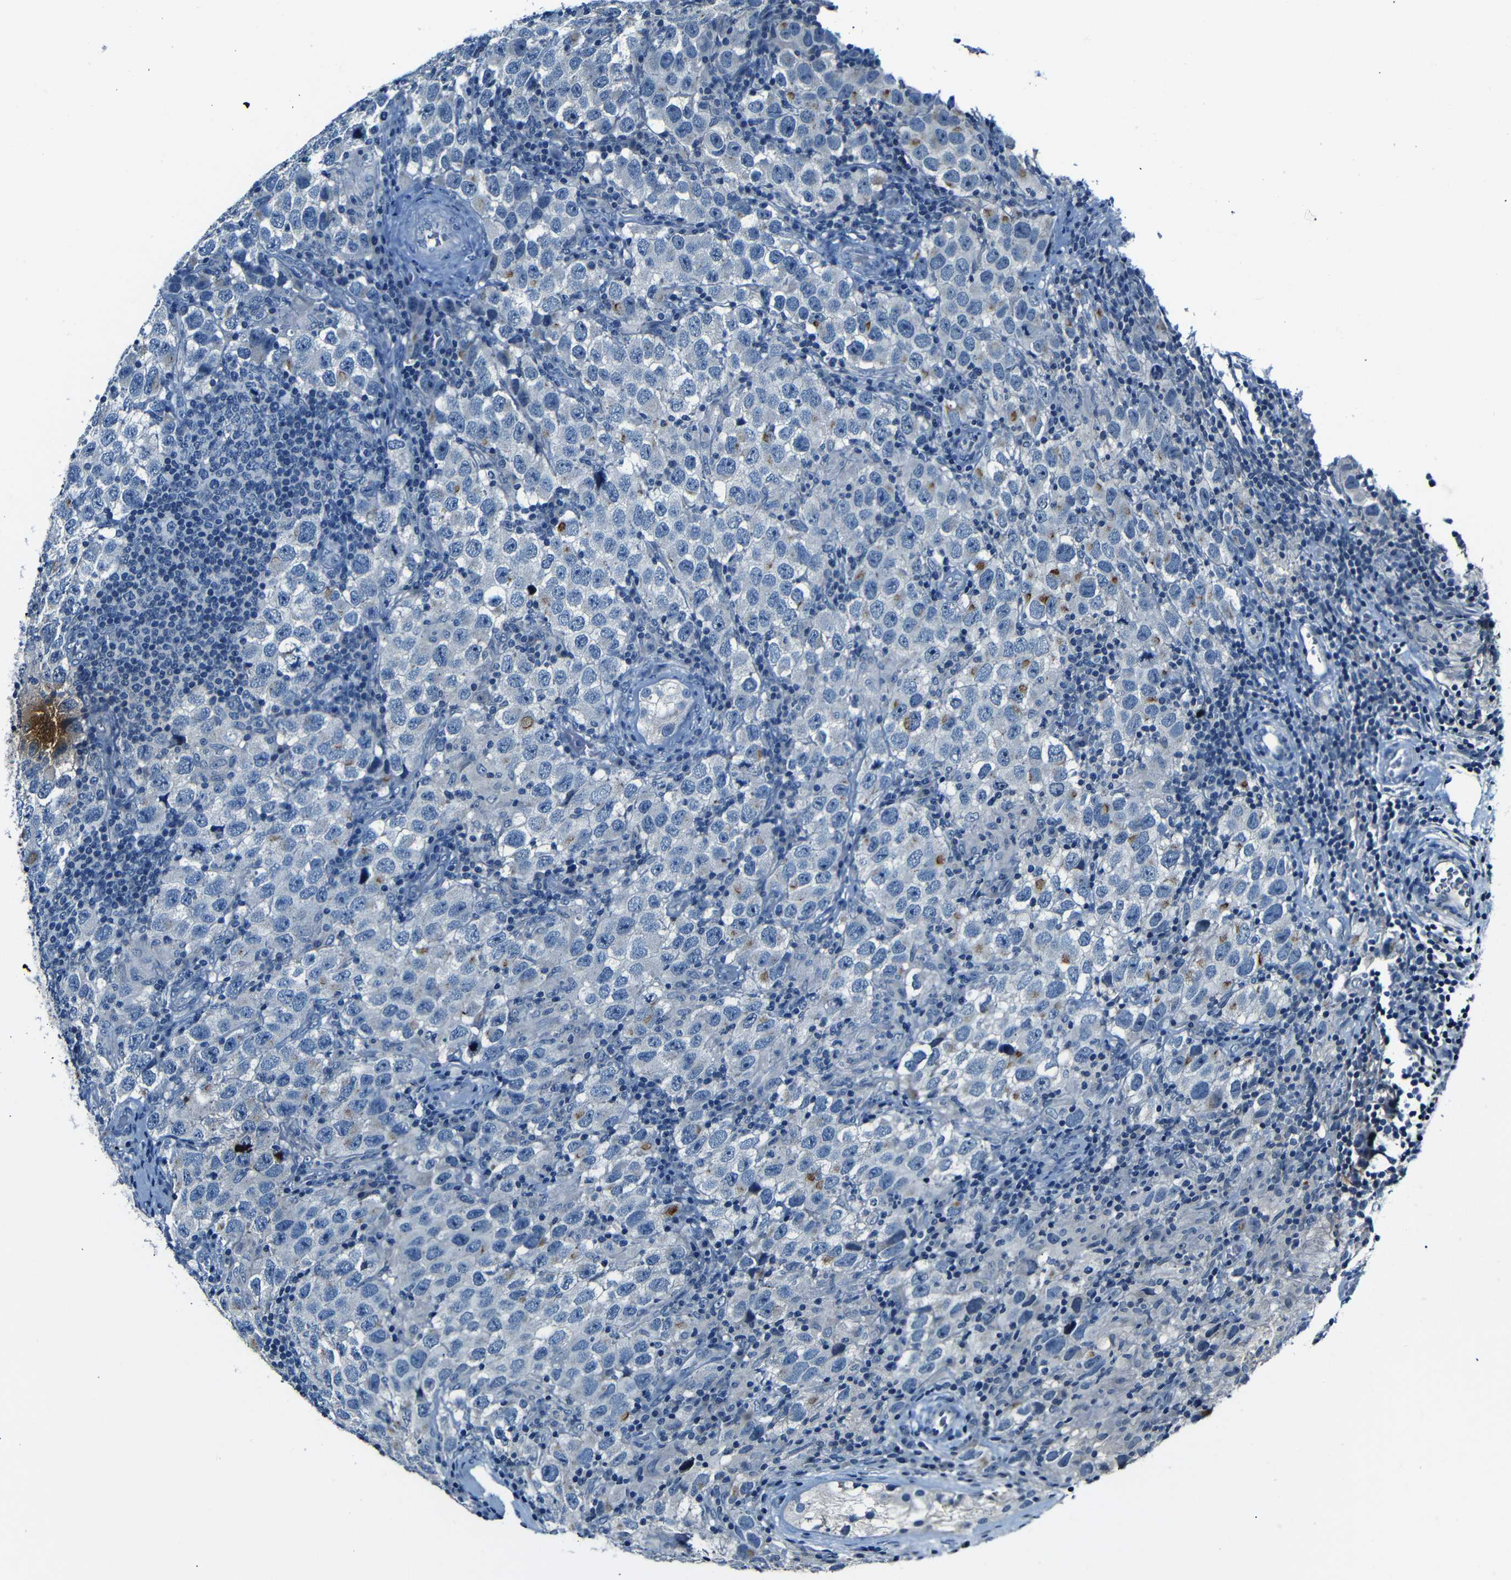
{"staining": {"intensity": "moderate", "quantity": "<25%", "location": "cytoplasmic/membranous"}, "tissue": "testis cancer", "cell_type": "Tumor cells", "image_type": "cancer", "snomed": [{"axis": "morphology", "description": "Carcinoma, Embryonal, NOS"}, {"axis": "topography", "description": "Testis"}], "caption": "DAB immunohistochemical staining of human testis cancer (embryonal carcinoma) displays moderate cytoplasmic/membranous protein positivity in about <25% of tumor cells. The staining was performed using DAB (3,3'-diaminobenzidine), with brown indicating positive protein expression. Nuclei are stained blue with hematoxylin.", "gene": "ANK3", "patient": {"sex": "male", "age": 21}}